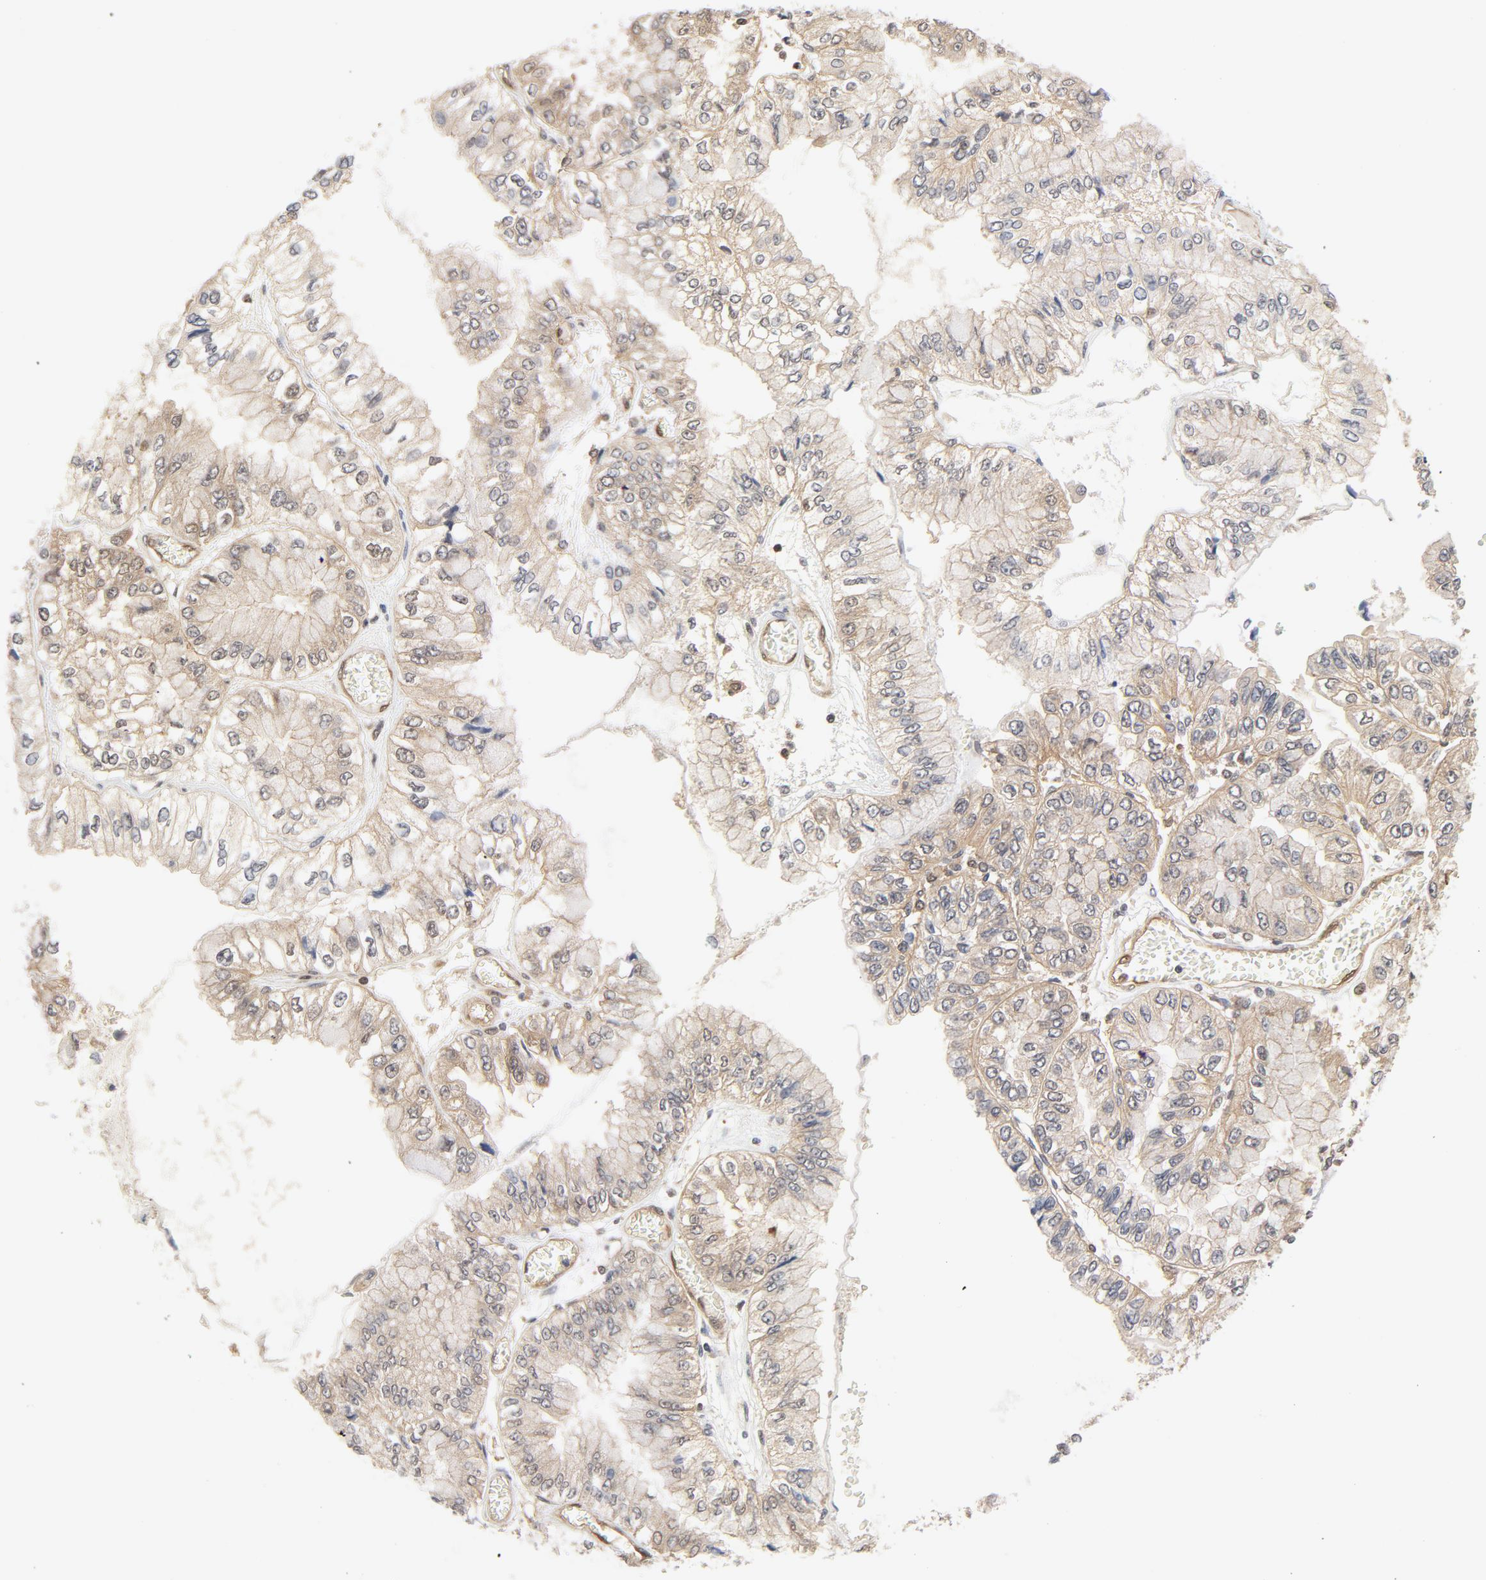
{"staining": {"intensity": "weak", "quantity": ">75%", "location": "cytoplasmic/membranous"}, "tissue": "liver cancer", "cell_type": "Tumor cells", "image_type": "cancer", "snomed": [{"axis": "morphology", "description": "Cholangiocarcinoma"}, {"axis": "topography", "description": "Liver"}], "caption": "About >75% of tumor cells in human liver cancer reveal weak cytoplasmic/membranous protein staining as visualized by brown immunohistochemical staining.", "gene": "CDC37", "patient": {"sex": "female", "age": 79}}